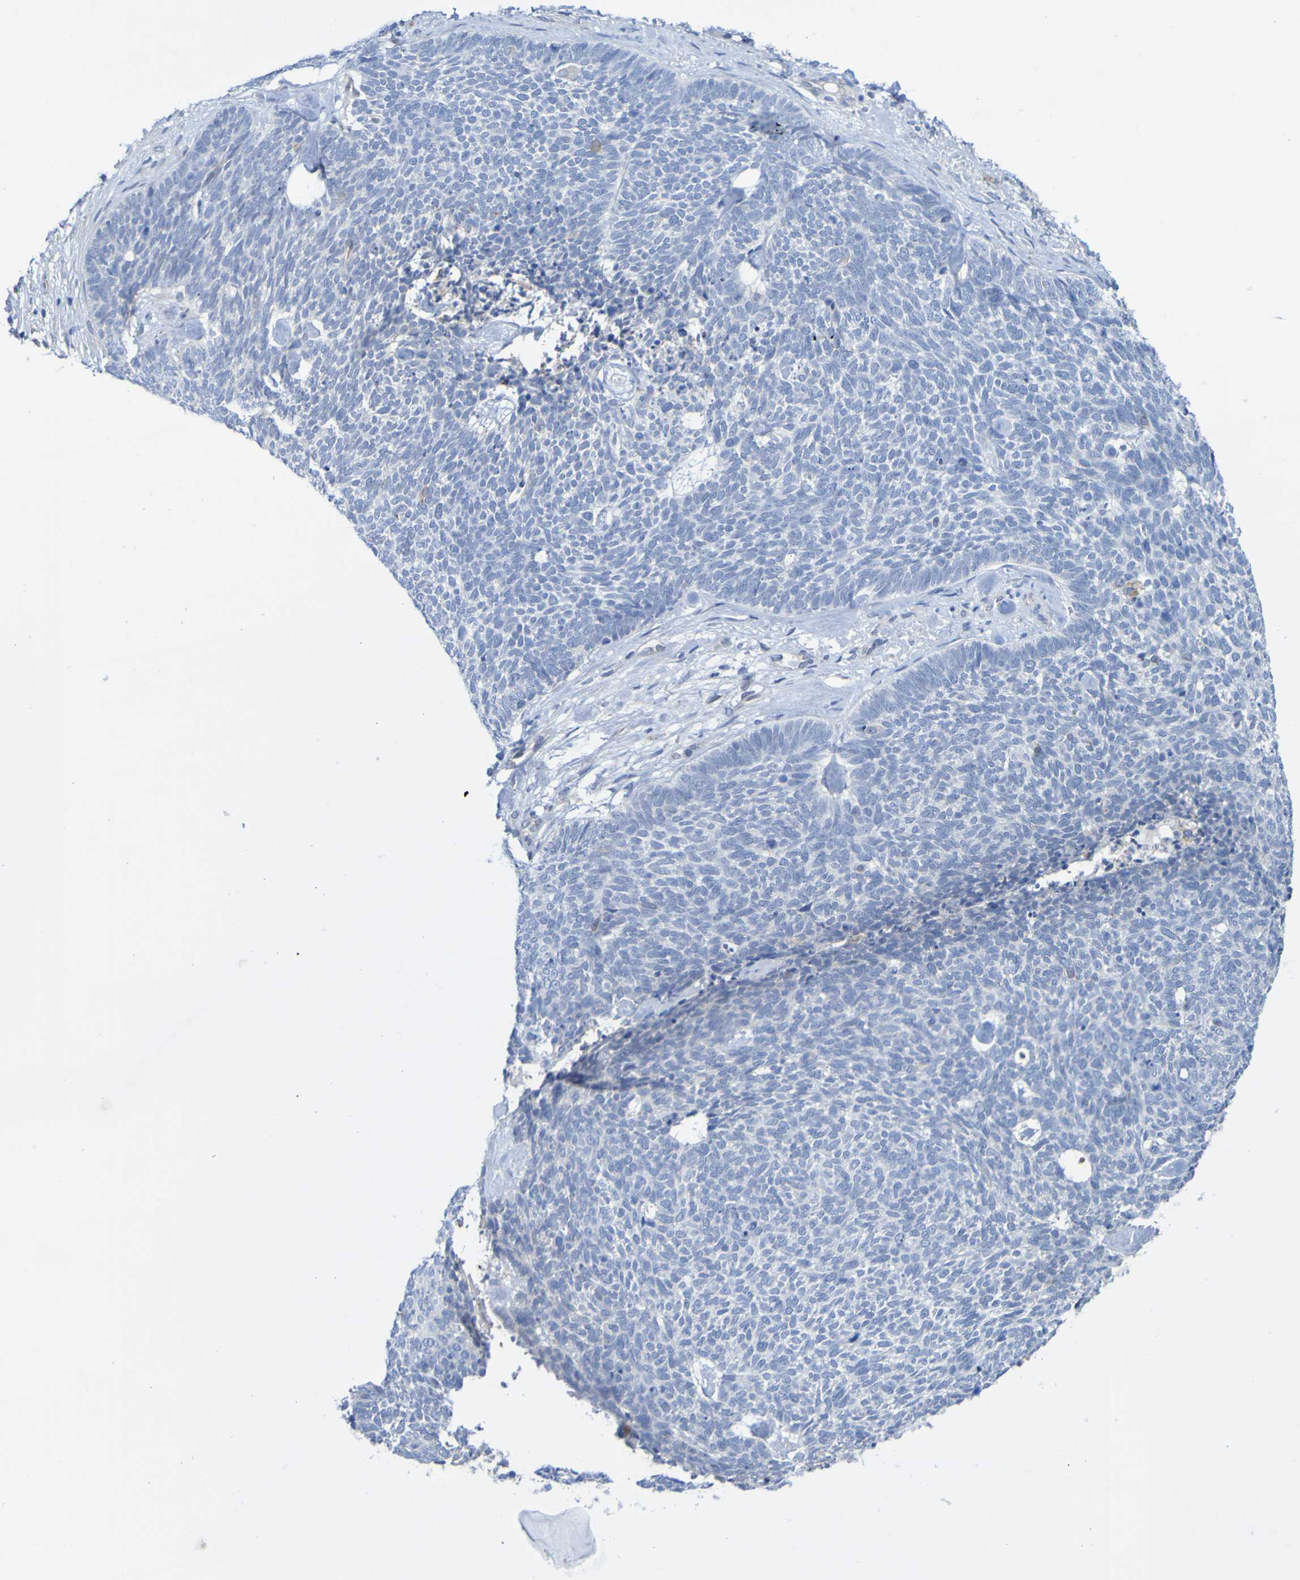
{"staining": {"intensity": "negative", "quantity": "none", "location": "none"}, "tissue": "skin cancer", "cell_type": "Tumor cells", "image_type": "cancer", "snomed": [{"axis": "morphology", "description": "Basal cell carcinoma"}, {"axis": "topography", "description": "Skin"}], "caption": "There is no significant staining in tumor cells of skin cancer (basal cell carcinoma). (DAB (3,3'-diaminobenzidine) IHC with hematoxylin counter stain).", "gene": "ACMSD", "patient": {"sex": "female", "age": 84}}